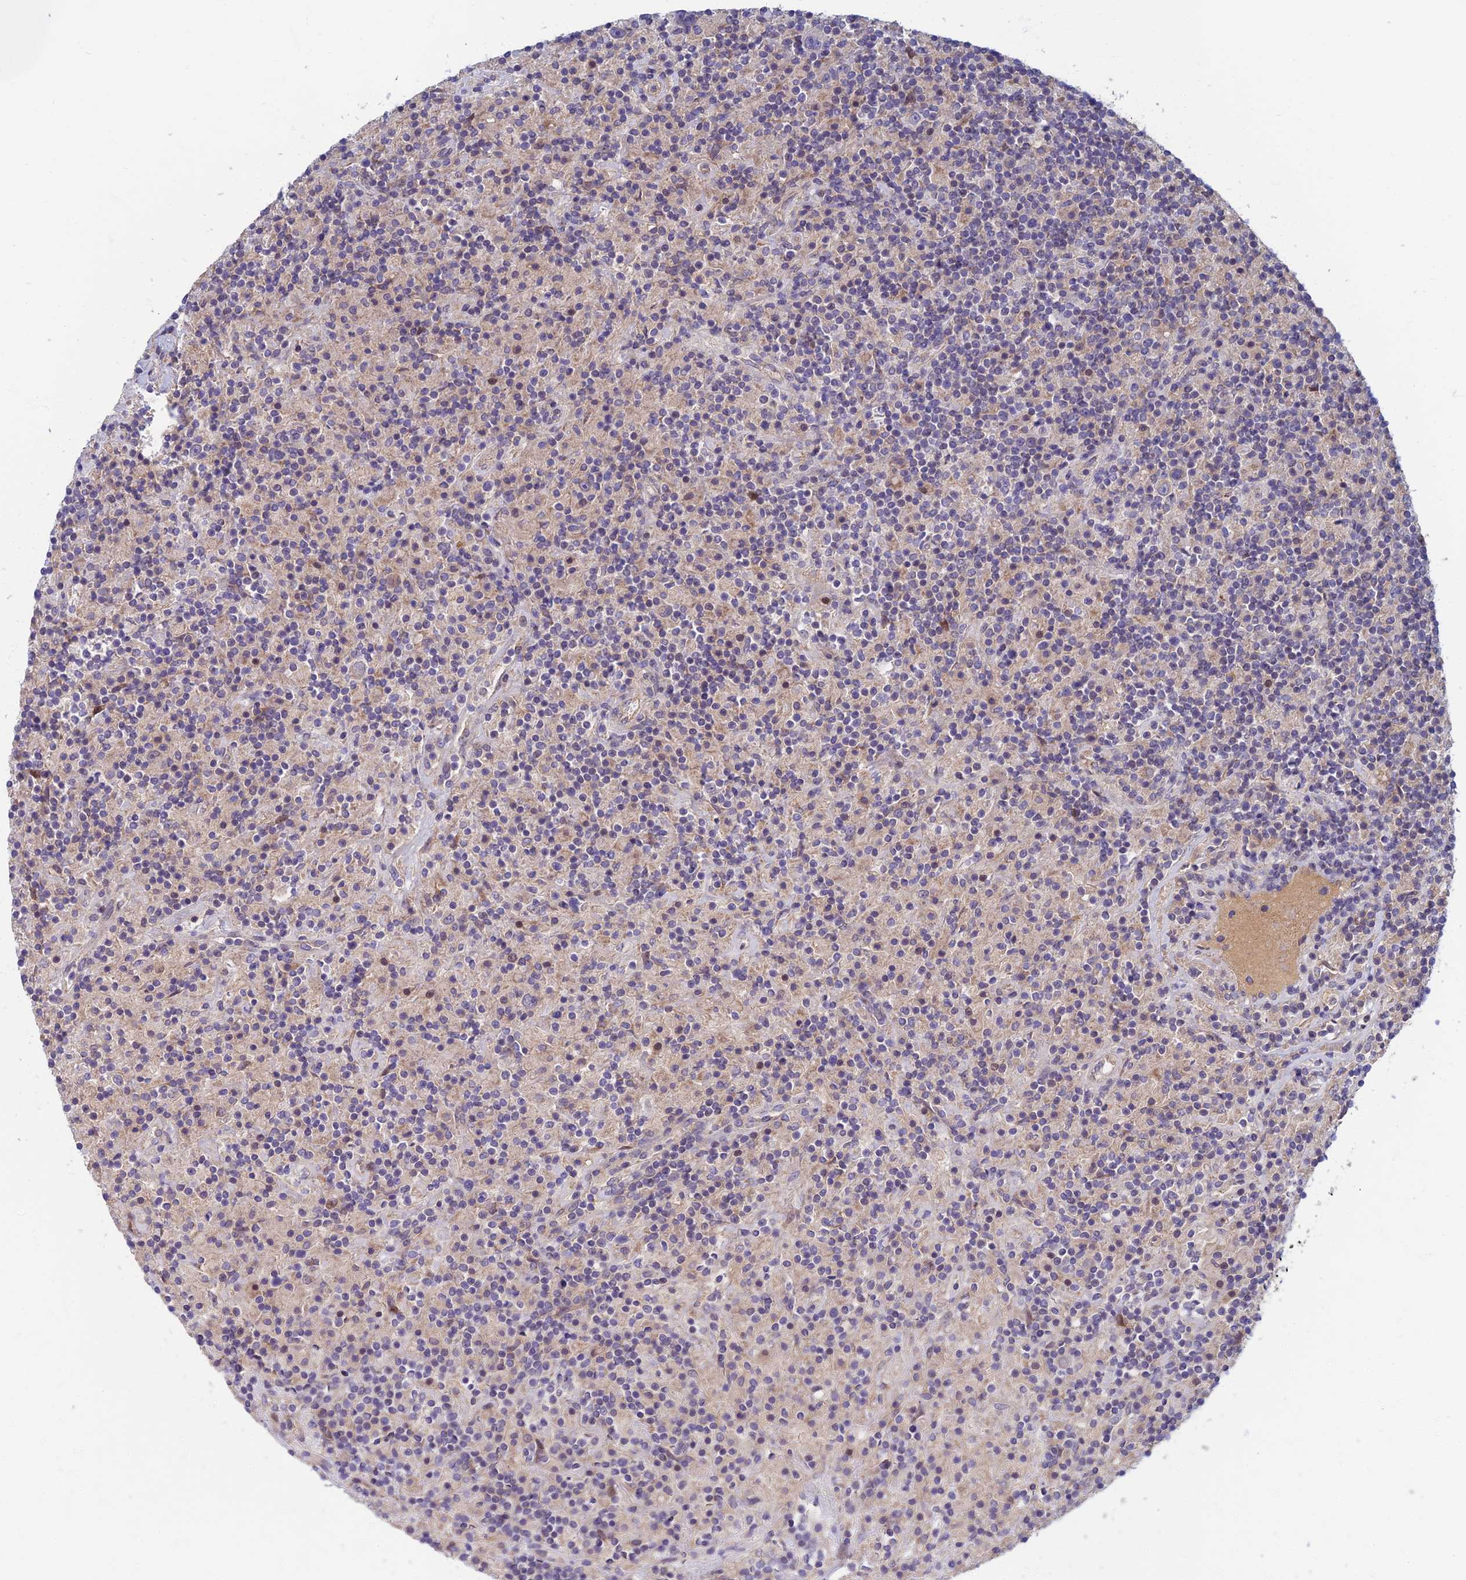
{"staining": {"intensity": "negative", "quantity": "none", "location": "none"}, "tissue": "lymphoma", "cell_type": "Tumor cells", "image_type": "cancer", "snomed": [{"axis": "morphology", "description": "Hodgkin's disease, NOS"}, {"axis": "topography", "description": "Lymph node"}], "caption": "The micrograph shows no significant positivity in tumor cells of lymphoma.", "gene": "SOGA1", "patient": {"sex": "male", "age": 70}}